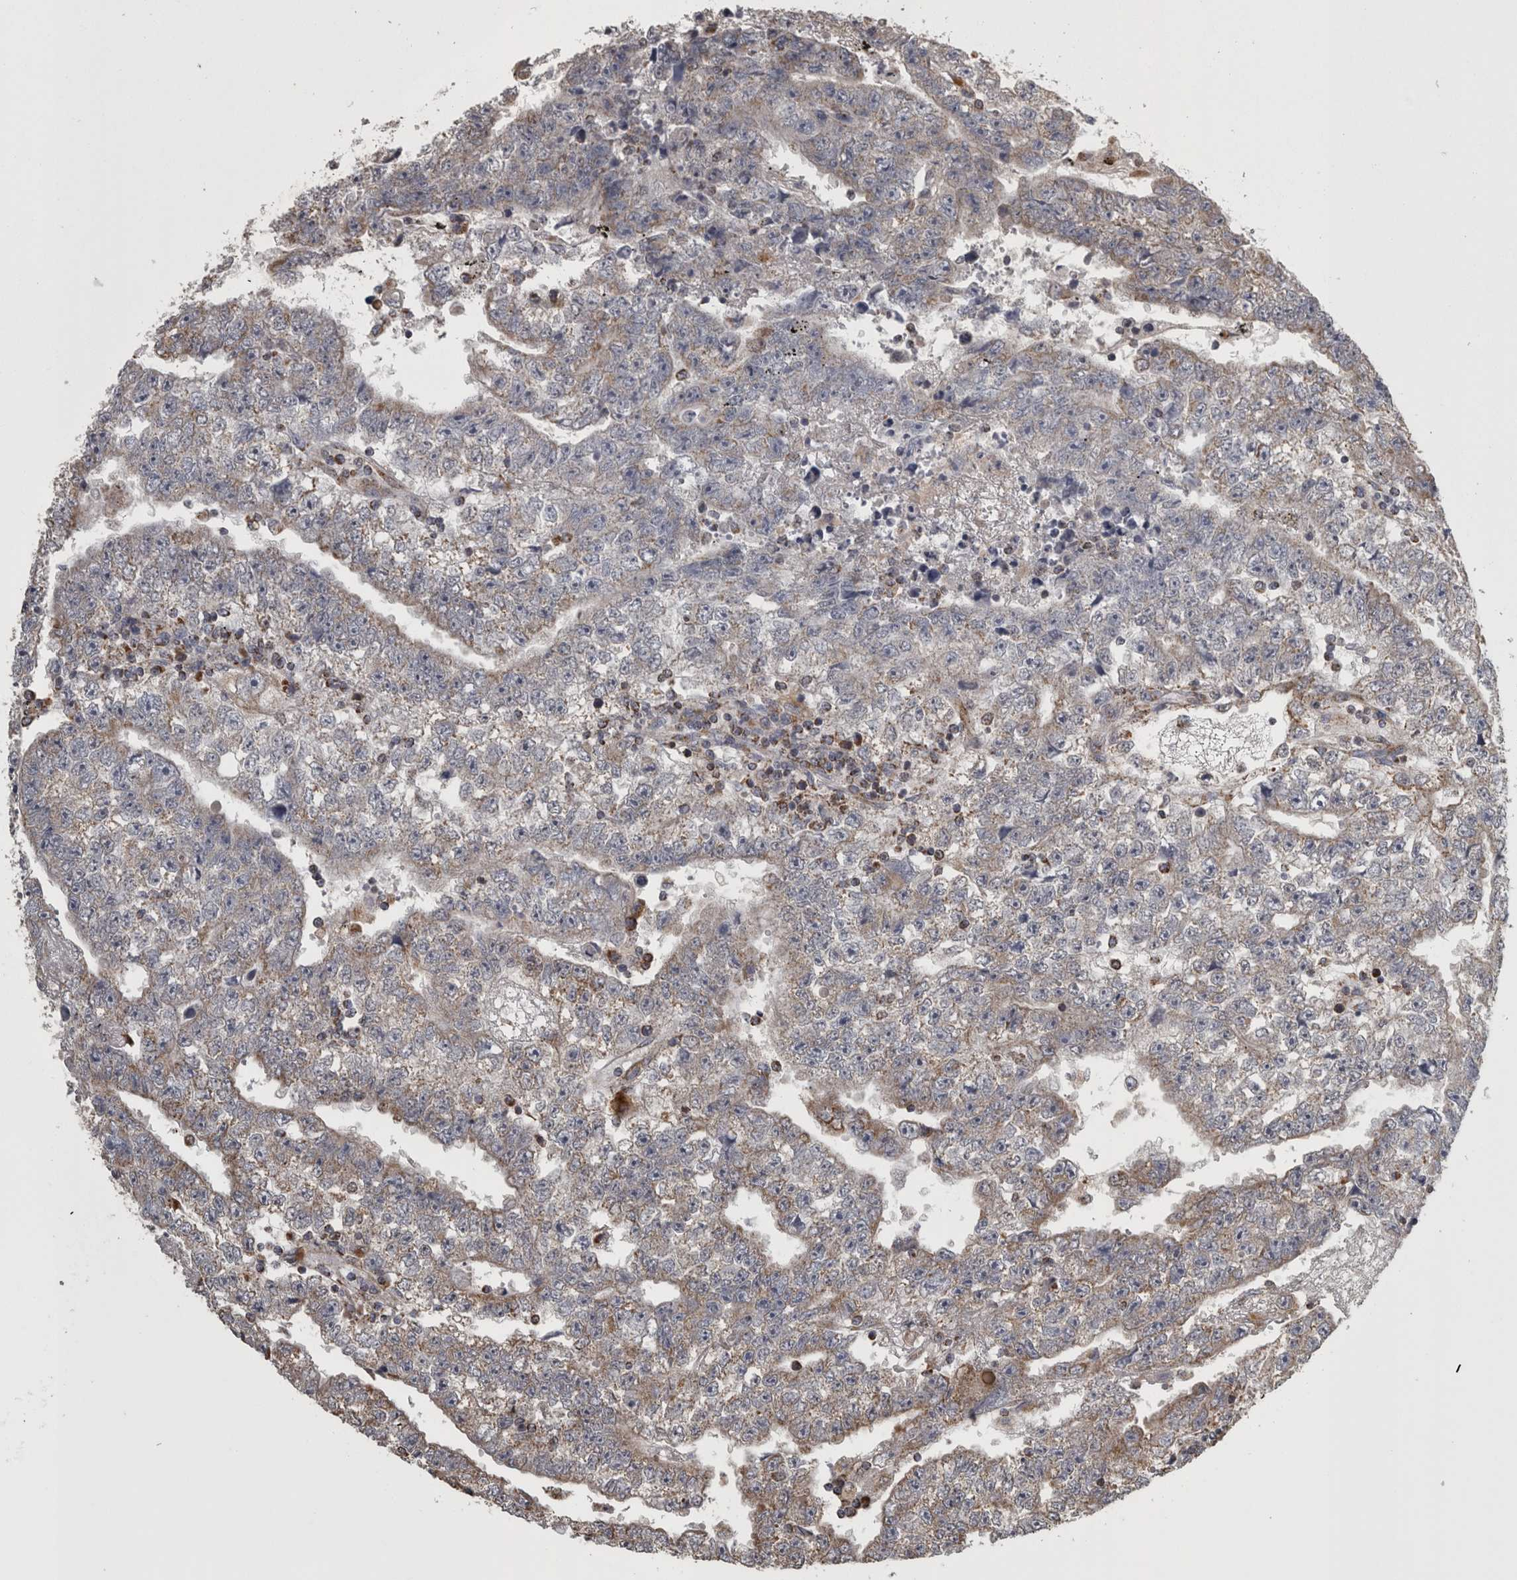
{"staining": {"intensity": "weak", "quantity": "25%-75%", "location": "cytoplasmic/membranous"}, "tissue": "testis cancer", "cell_type": "Tumor cells", "image_type": "cancer", "snomed": [{"axis": "morphology", "description": "Carcinoma, Embryonal, NOS"}, {"axis": "topography", "description": "Testis"}], "caption": "Testis embryonal carcinoma was stained to show a protein in brown. There is low levels of weak cytoplasmic/membranous staining in about 25%-75% of tumor cells.", "gene": "FRK", "patient": {"sex": "male", "age": 25}}